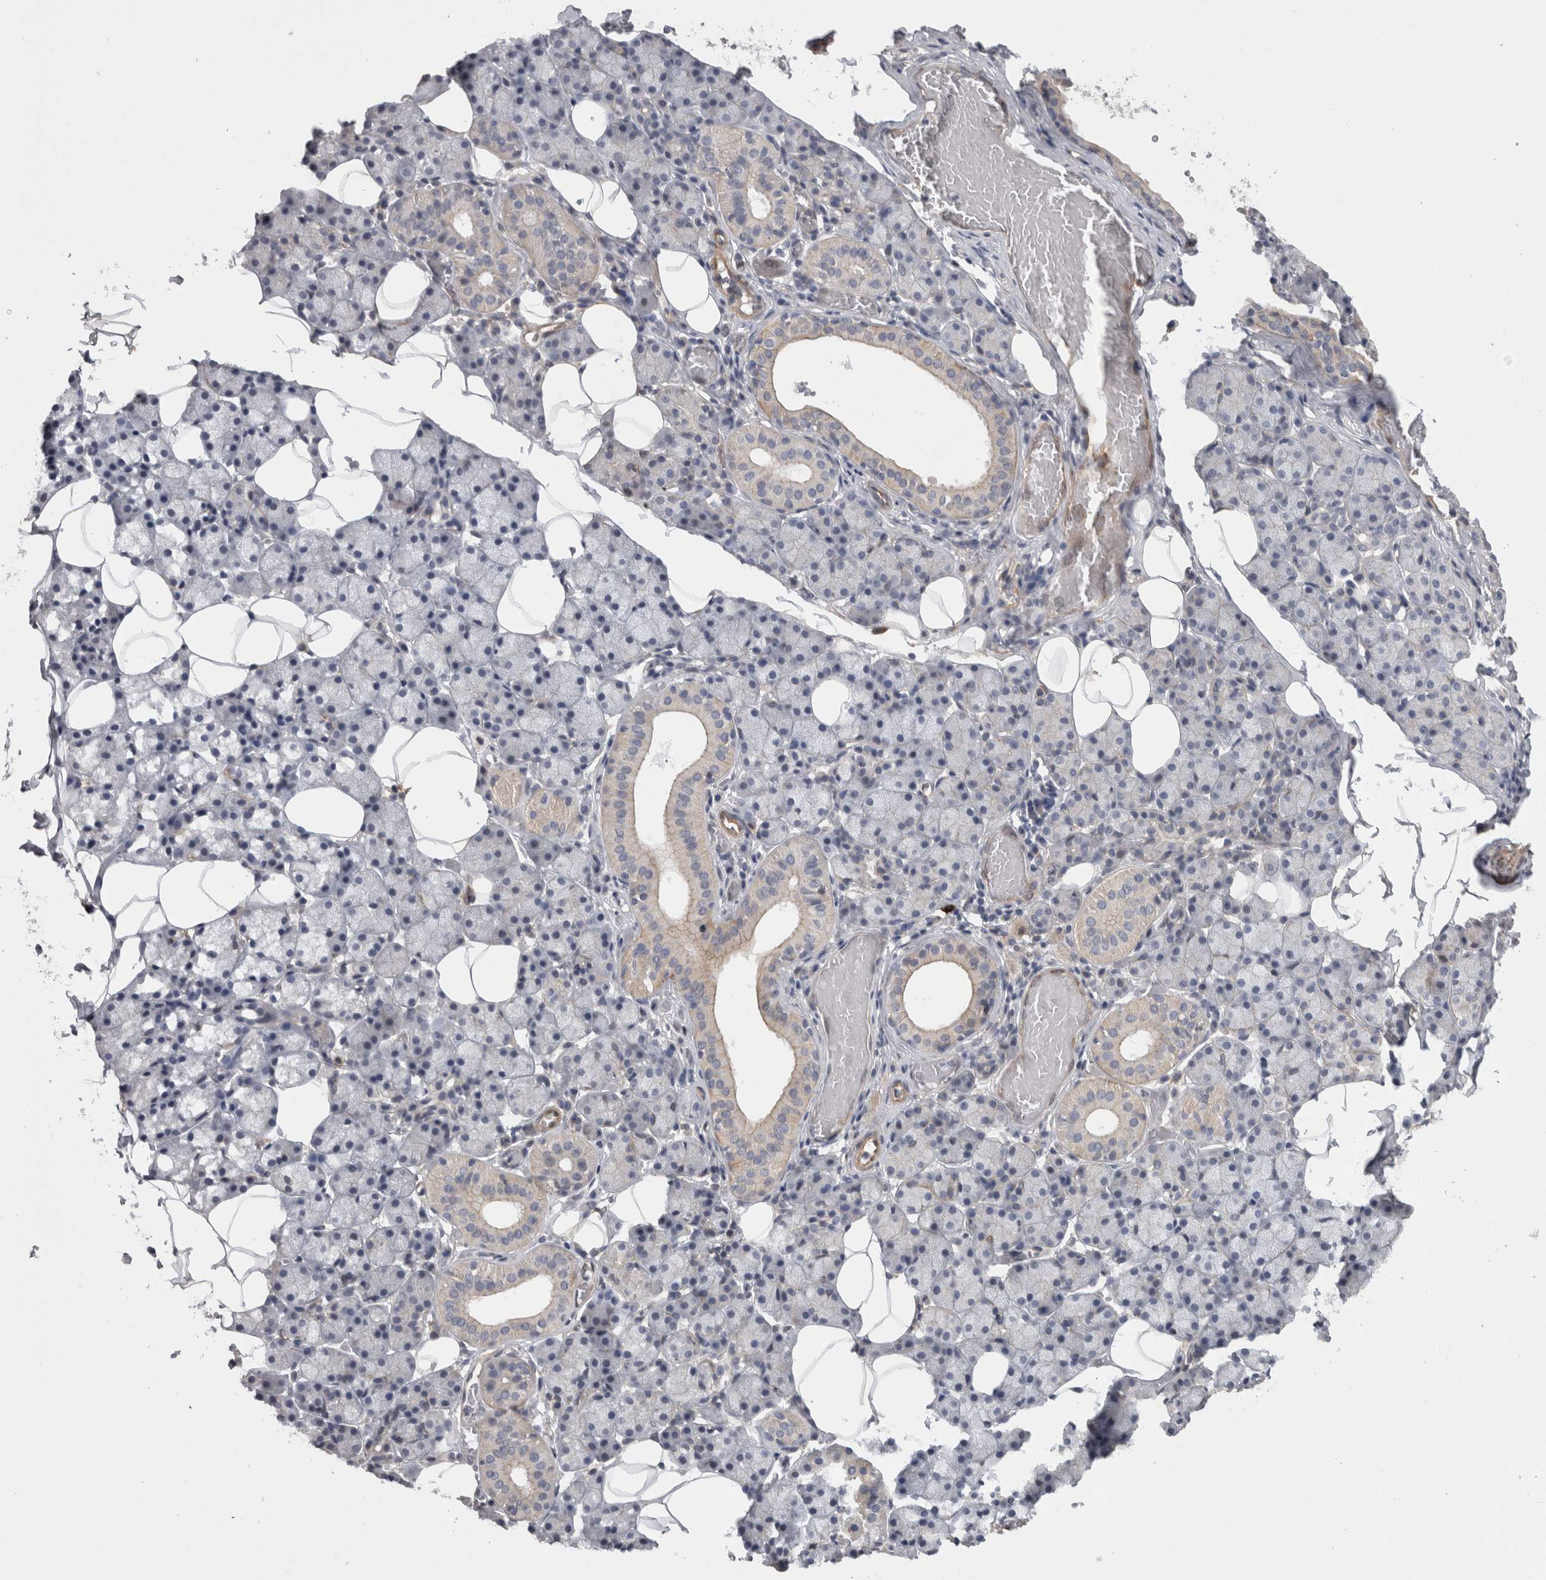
{"staining": {"intensity": "weak", "quantity": "<25%", "location": "cytoplasmic/membranous"}, "tissue": "salivary gland", "cell_type": "Glandular cells", "image_type": "normal", "snomed": [{"axis": "morphology", "description": "Normal tissue, NOS"}, {"axis": "topography", "description": "Salivary gland"}], "caption": "Glandular cells show no significant protein expression in benign salivary gland. (DAB (3,3'-diaminobenzidine) IHC visualized using brightfield microscopy, high magnification).", "gene": "RMDN1", "patient": {"sex": "female", "age": 33}}